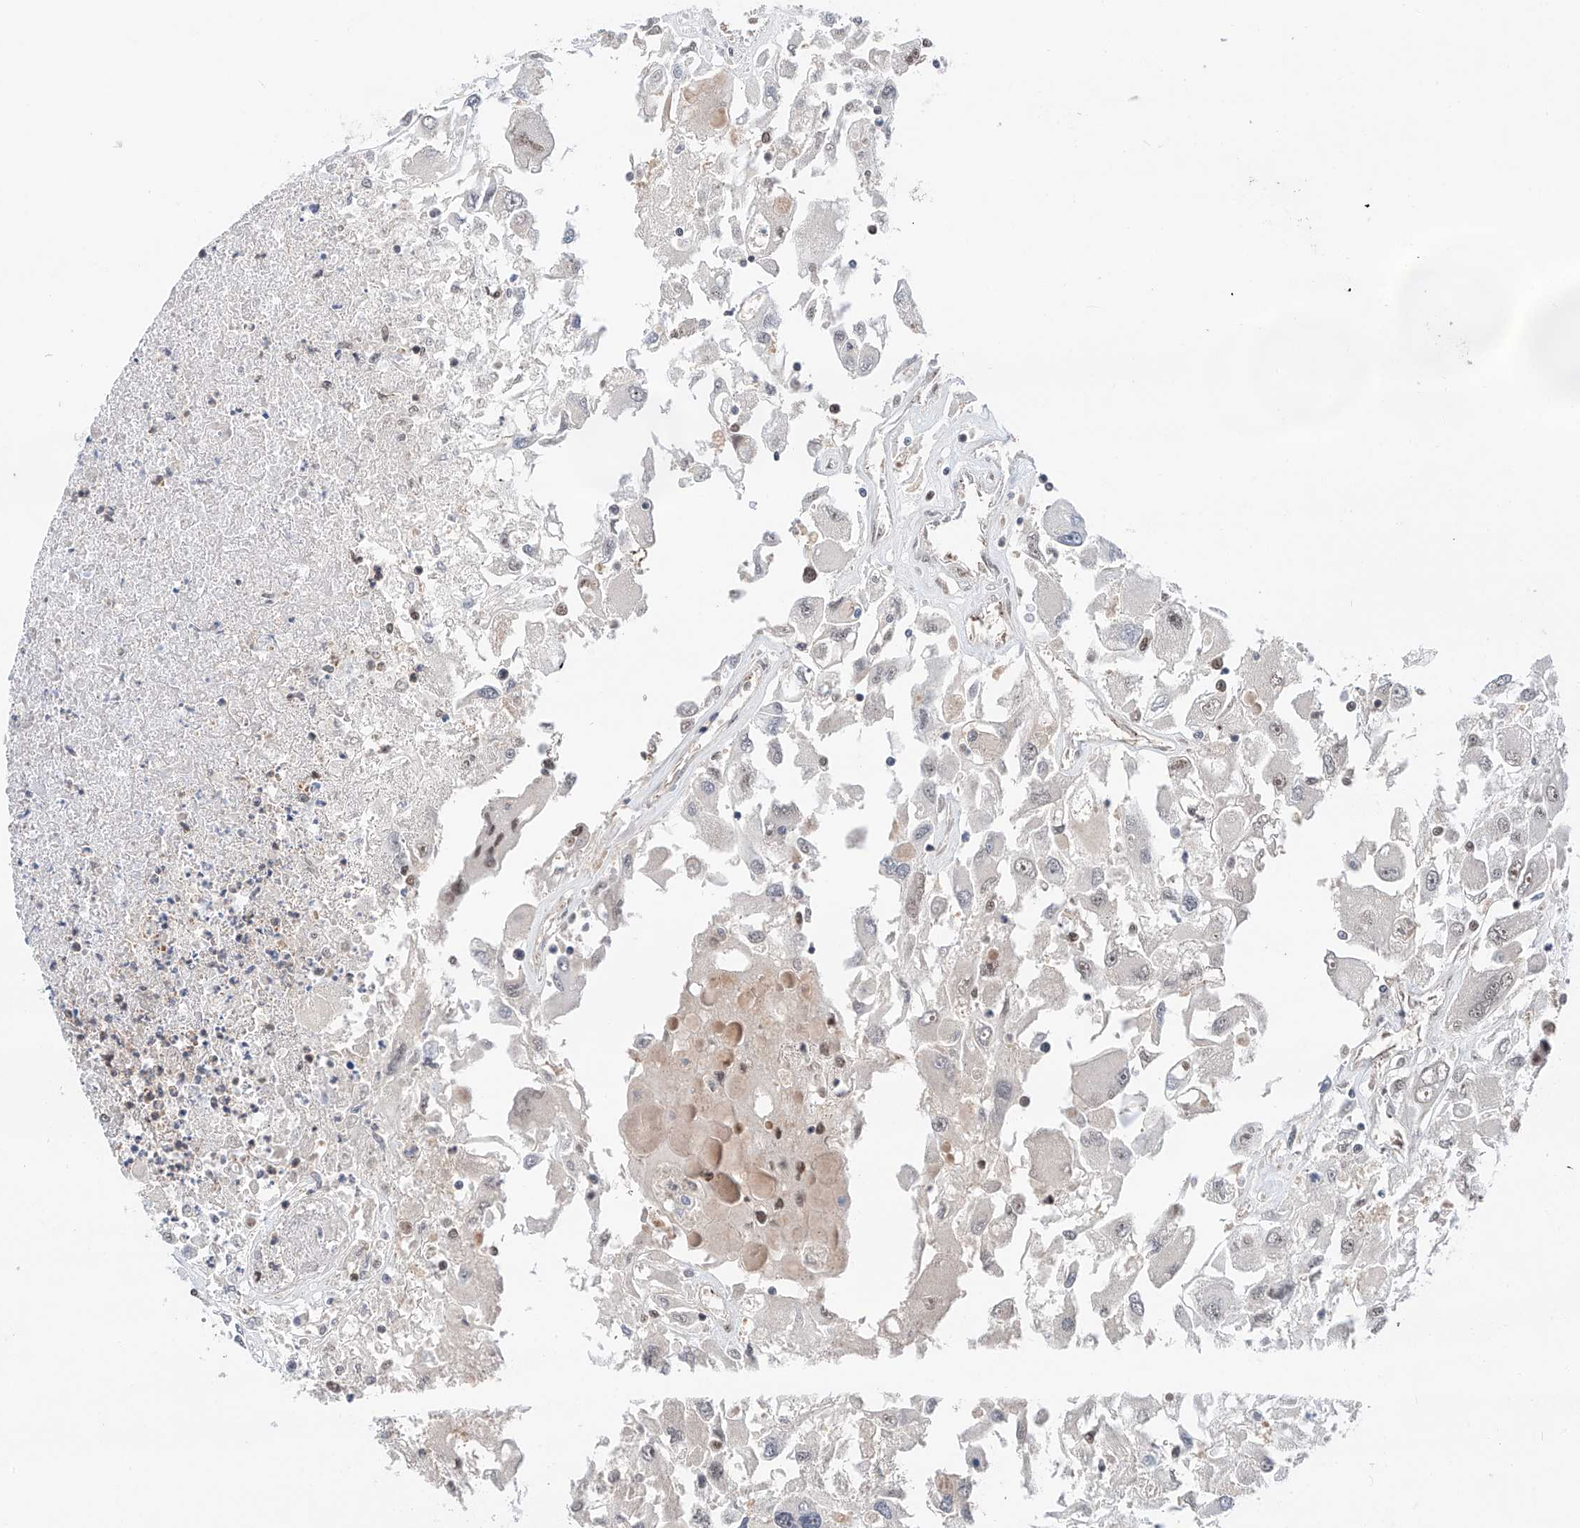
{"staining": {"intensity": "negative", "quantity": "none", "location": "none"}, "tissue": "renal cancer", "cell_type": "Tumor cells", "image_type": "cancer", "snomed": [{"axis": "morphology", "description": "Adenocarcinoma, NOS"}, {"axis": "topography", "description": "Kidney"}], "caption": "IHC image of neoplastic tissue: human renal cancer (adenocarcinoma) stained with DAB displays no significant protein staining in tumor cells.", "gene": "SNRNP200", "patient": {"sex": "female", "age": 52}}